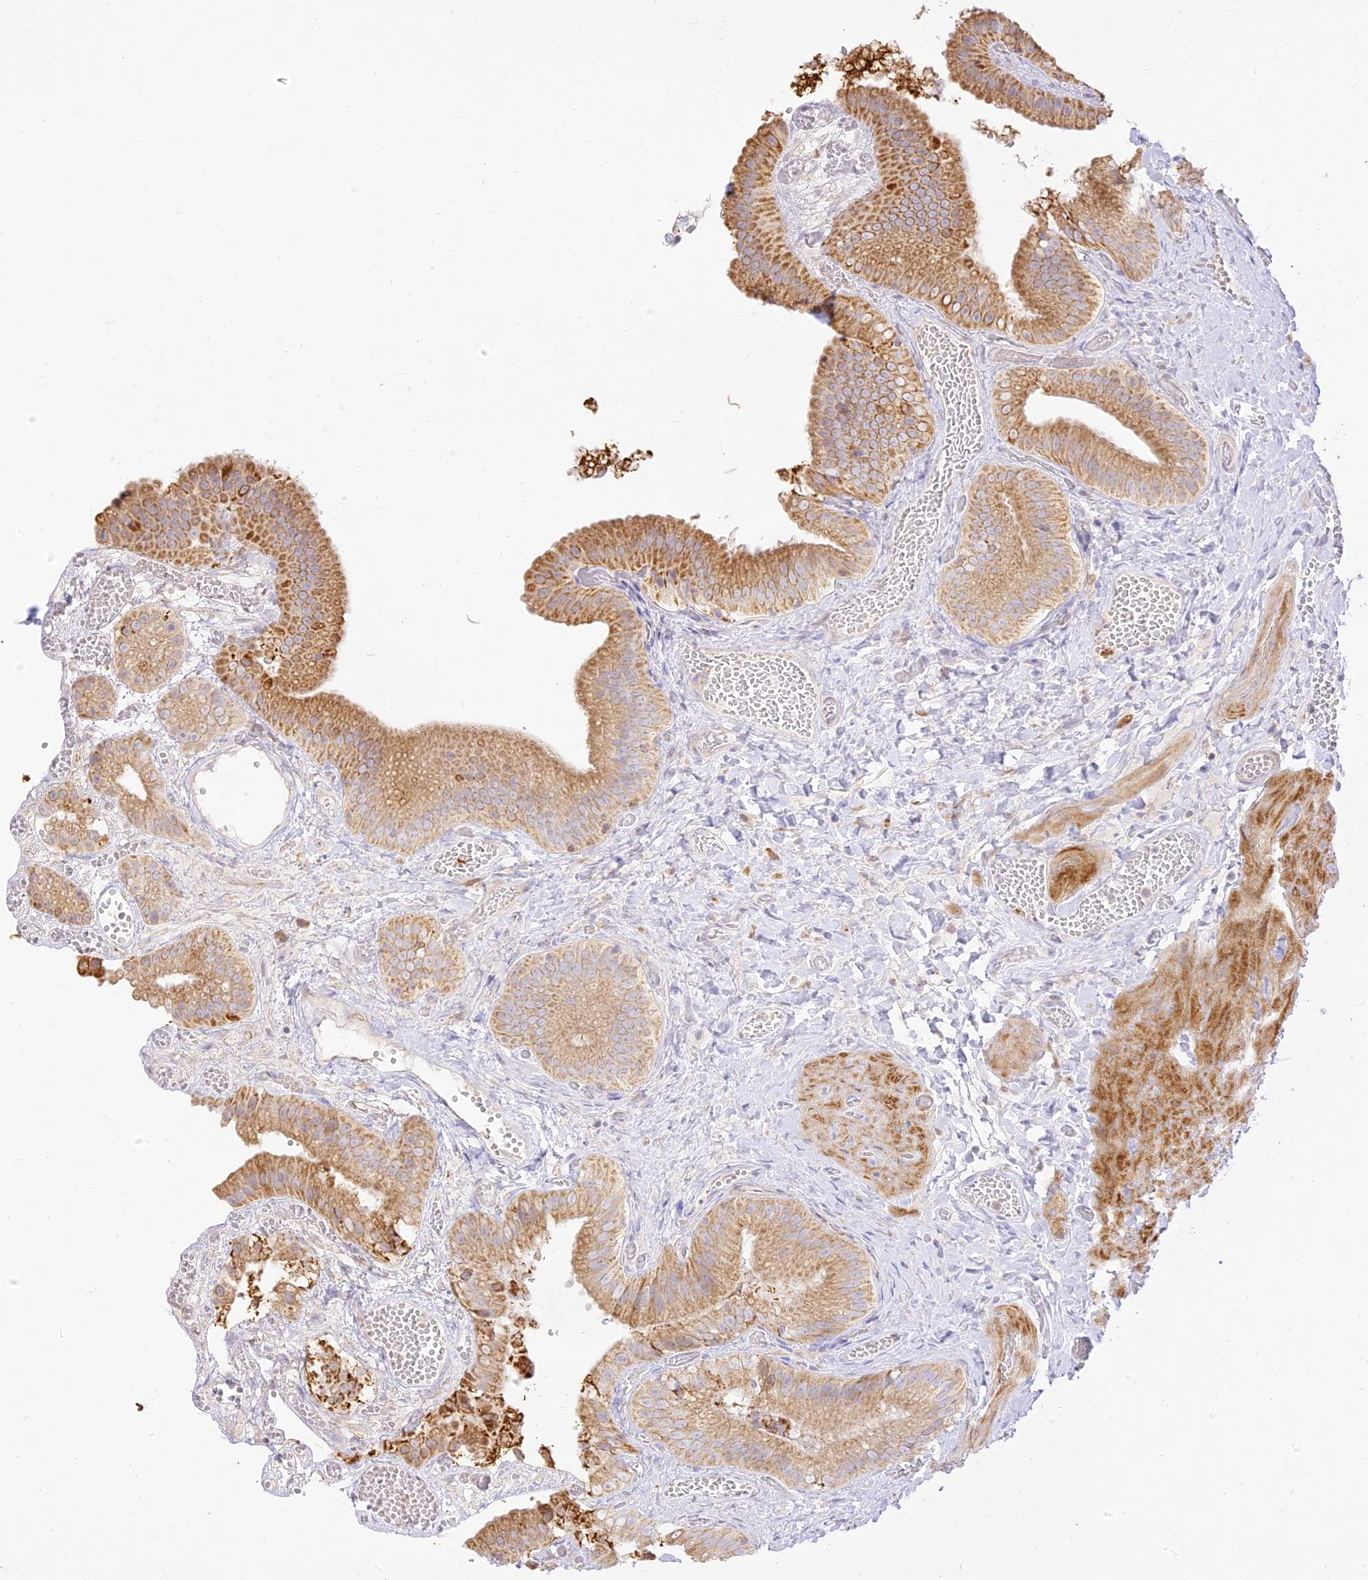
{"staining": {"intensity": "moderate", "quantity": ">75%", "location": "cytoplasmic/membranous"}, "tissue": "gallbladder", "cell_type": "Glandular cells", "image_type": "normal", "snomed": [{"axis": "morphology", "description": "Normal tissue, NOS"}, {"axis": "topography", "description": "Gallbladder"}], "caption": "IHC of normal gallbladder exhibits medium levels of moderate cytoplasmic/membranous expression in approximately >75% of glandular cells. The staining was performed using DAB (3,3'-diaminobenzidine), with brown indicating positive protein expression. Nuclei are stained blue with hematoxylin.", "gene": "LRRC15", "patient": {"sex": "female", "age": 64}}